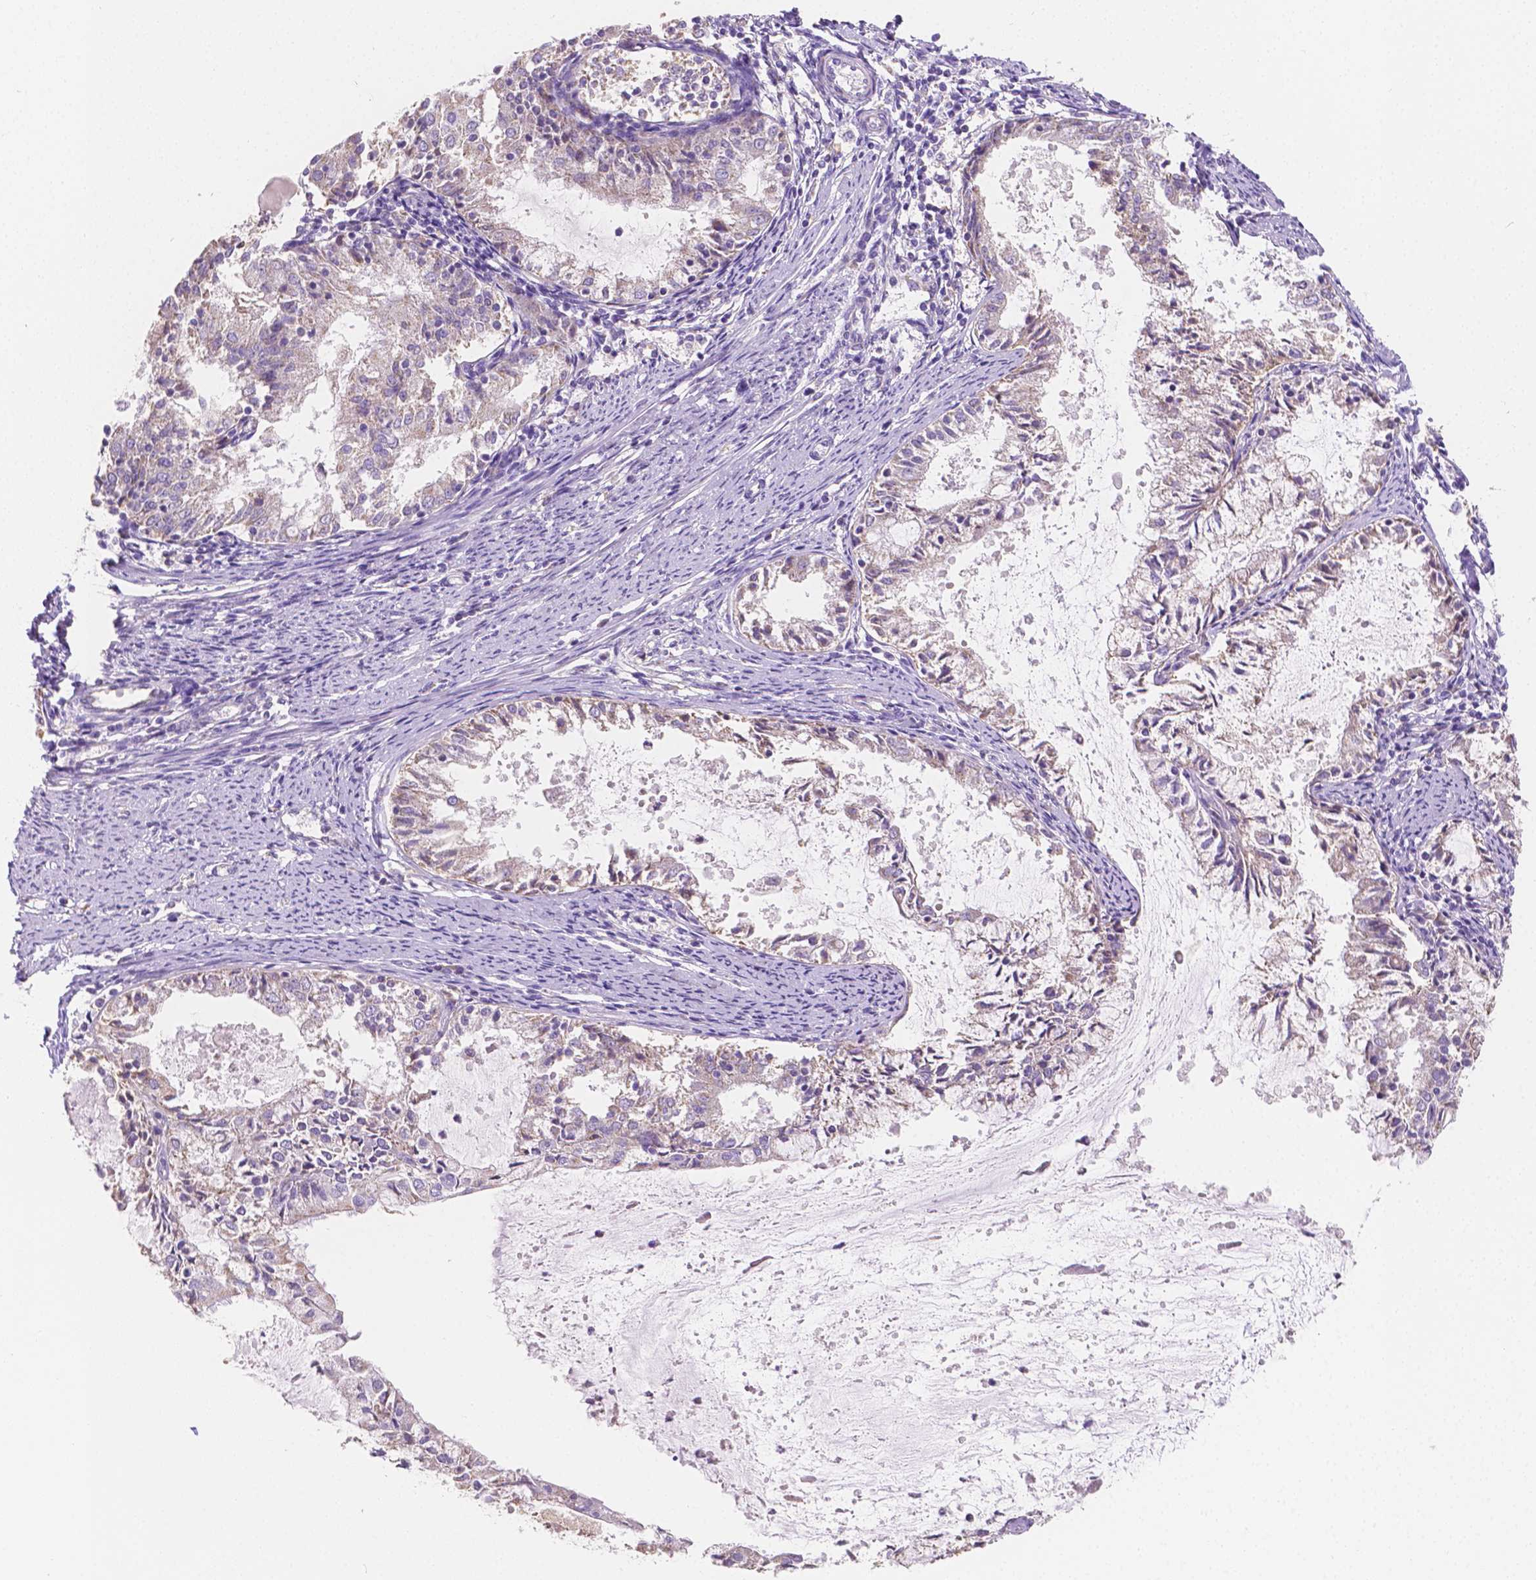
{"staining": {"intensity": "weak", "quantity": "<25%", "location": "cytoplasmic/membranous"}, "tissue": "endometrial cancer", "cell_type": "Tumor cells", "image_type": "cancer", "snomed": [{"axis": "morphology", "description": "Adenocarcinoma, NOS"}, {"axis": "topography", "description": "Endometrium"}], "caption": "IHC micrograph of neoplastic tissue: human adenocarcinoma (endometrial) stained with DAB shows no significant protein staining in tumor cells.", "gene": "TMEM130", "patient": {"sex": "female", "age": 57}}